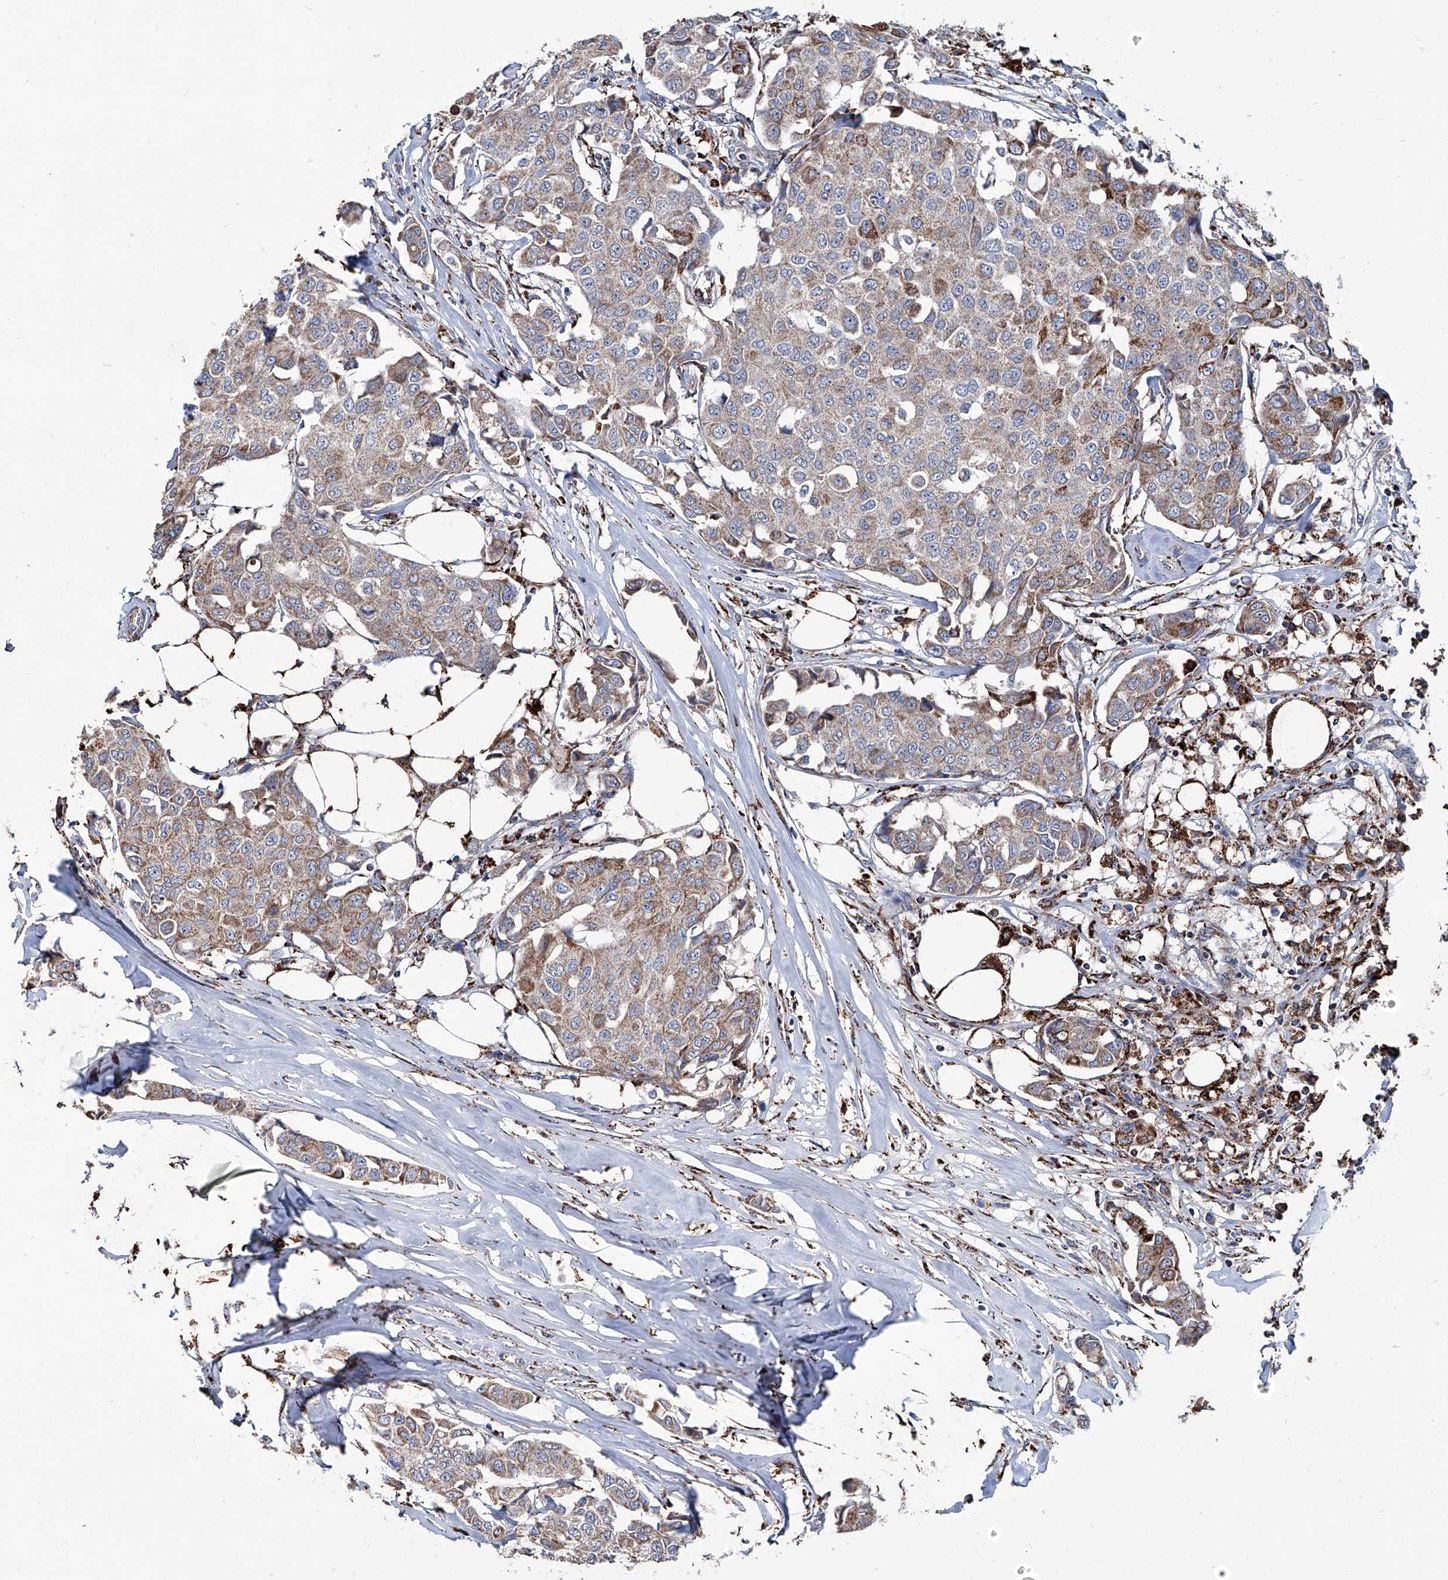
{"staining": {"intensity": "moderate", "quantity": ">75%", "location": "cytoplasmic/membranous"}, "tissue": "breast cancer", "cell_type": "Tumor cells", "image_type": "cancer", "snomed": [{"axis": "morphology", "description": "Duct carcinoma"}, {"axis": "topography", "description": "Breast"}], "caption": "The histopathology image demonstrates staining of breast infiltrating ductal carcinoma, revealing moderate cytoplasmic/membranous protein positivity (brown color) within tumor cells.", "gene": "NHS", "patient": {"sex": "female", "age": 80}}